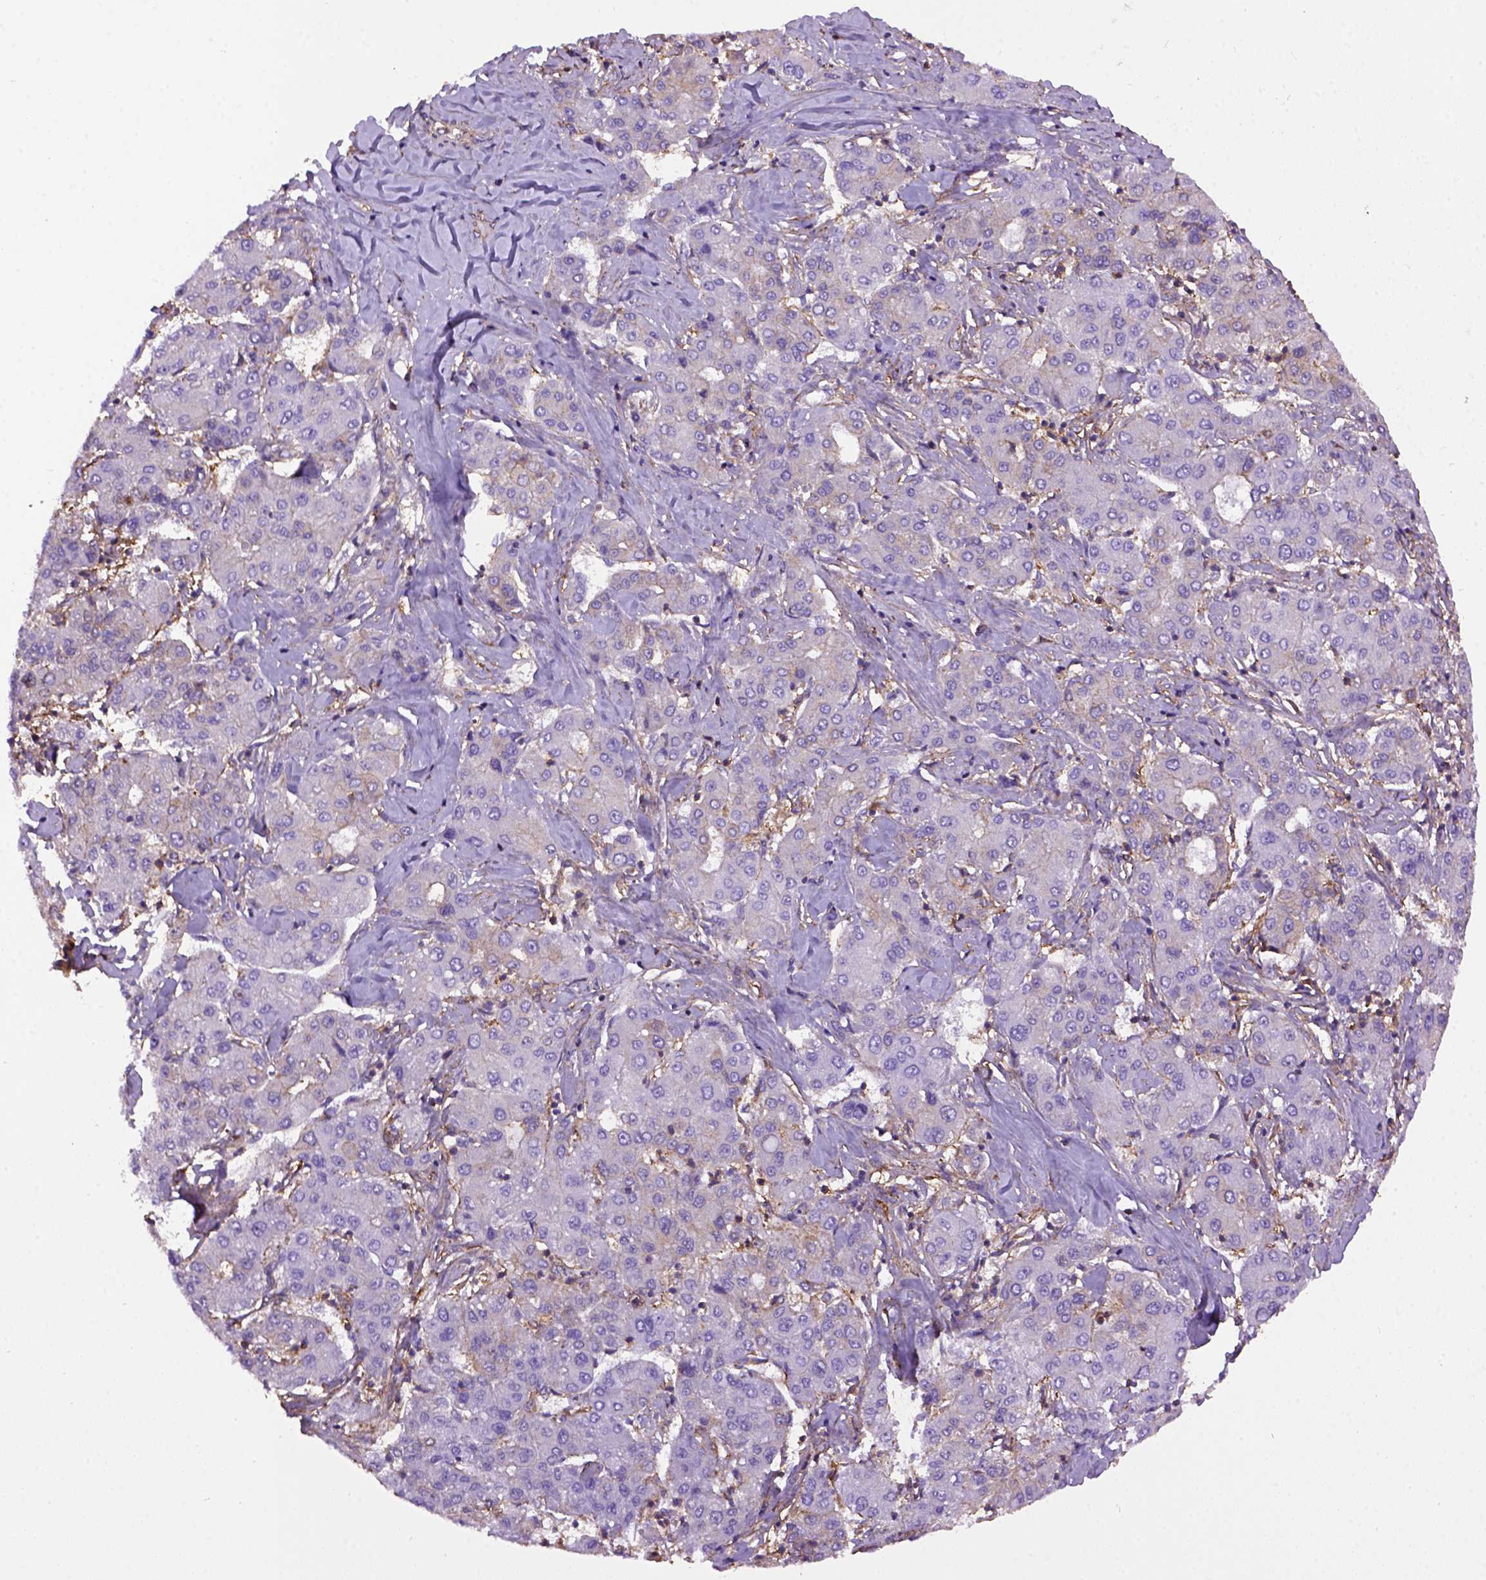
{"staining": {"intensity": "weak", "quantity": "<25%", "location": "cytoplasmic/membranous"}, "tissue": "liver cancer", "cell_type": "Tumor cells", "image_type": "cancer", "snomed": [{"axis": "morphology", "description": "Carcinoma, Hepatocellular, NOS"}, {"axis": "topography", "description": "Liver"}], "caption": "IHC micrograph of neoplastic tissue: liver cancer (hepatocellular carcinoma) stained with DAB (3,3'-diaminobenzidine) displays no significant protein expression in tumor cells.", "gene": "MVP", "patient": {"sex": "male", "age": 65}}